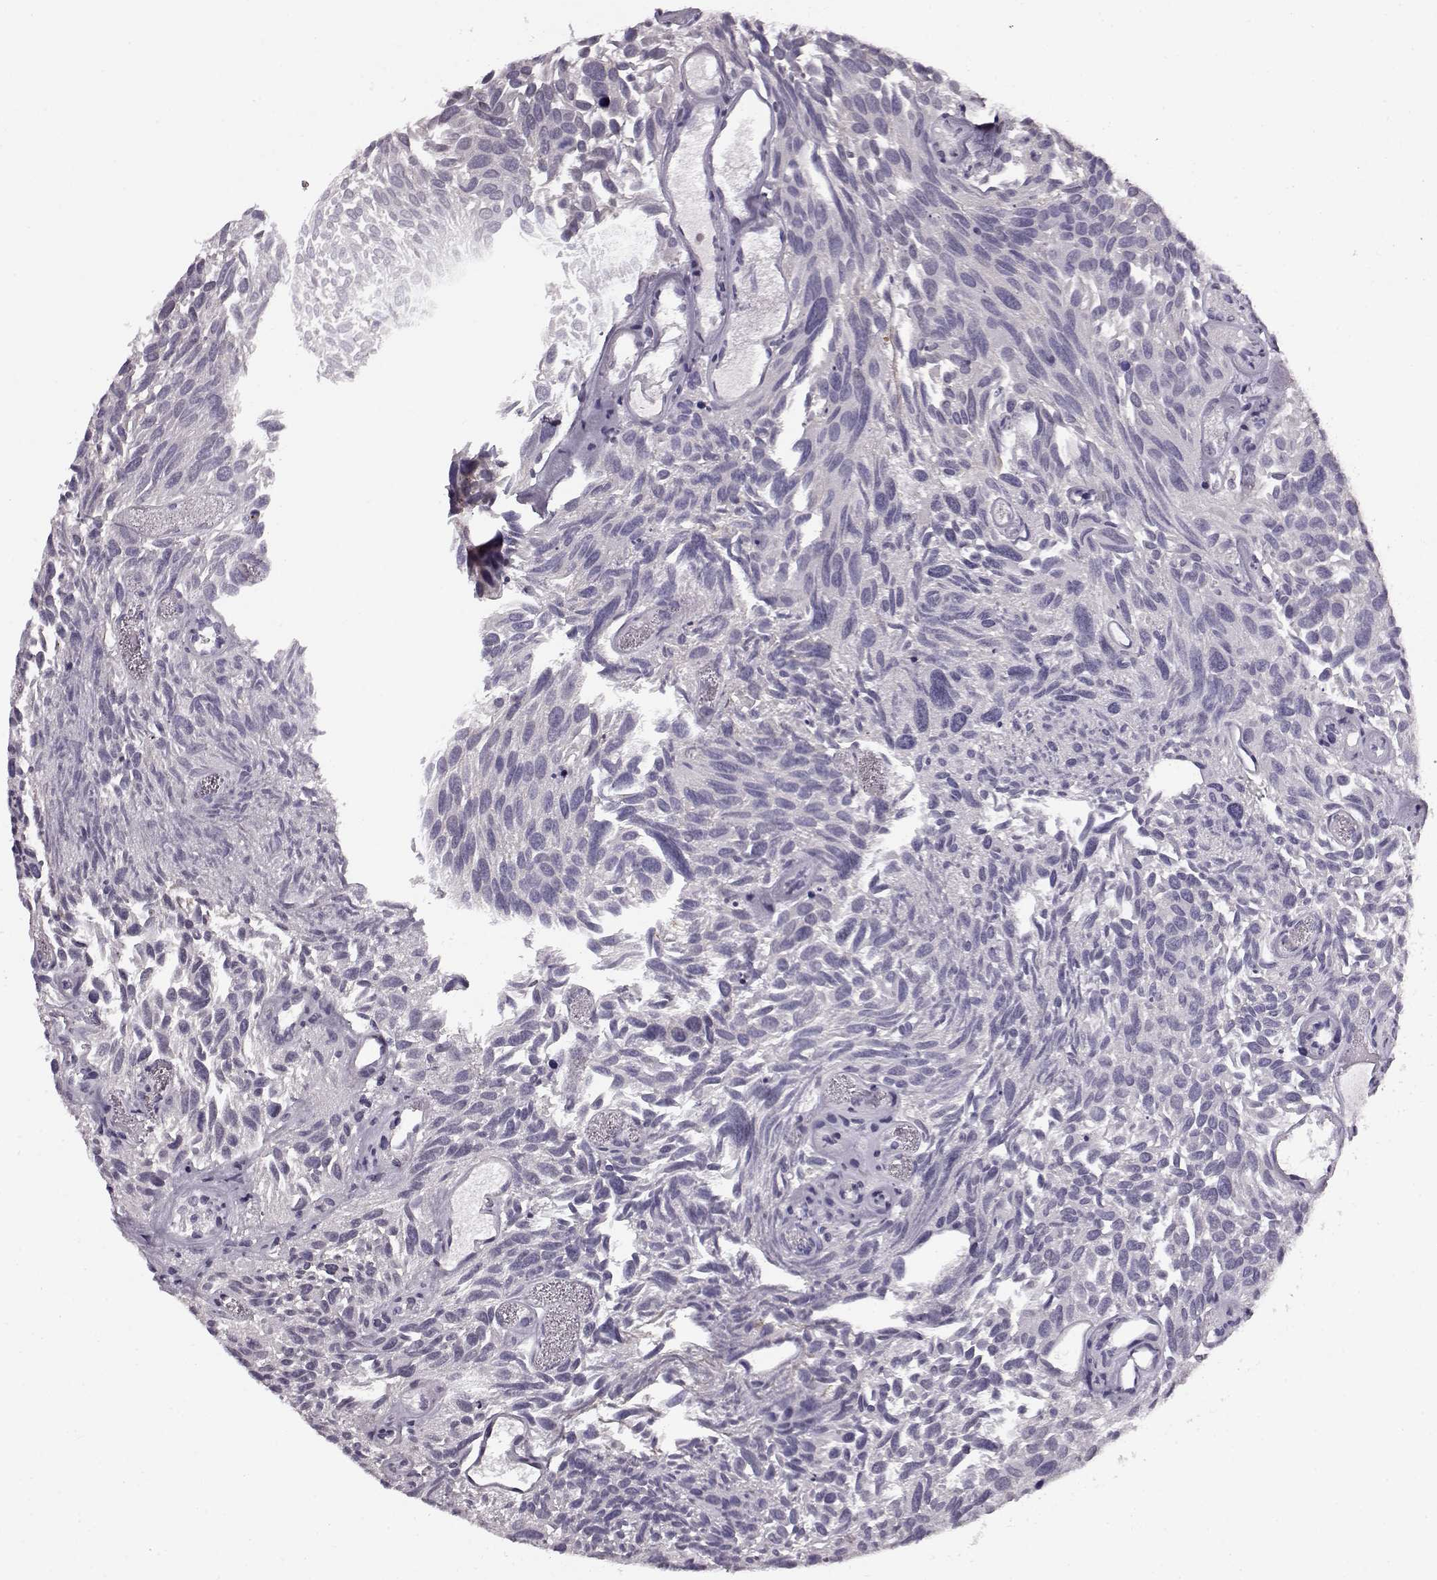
{"staining": {"intensity": "negative", "quantity": "none", "location": "none"}, "tissue": "urothelial cancer", "cell_type": "Tumor cells", "image_type": "cancer", "snomed": [{"axis": "morphology", "description": "Urothelial carcinoma, Low grade"}, {"axis": "topography", "description": "Urinary bladder"}], "caption": "Immunohistochemistry (IHC) photomicrograph of neoplastic tissue: low-grade urothelial carcinoma stained with DAB (3,3'-diaminobenzidine) demonstrates no significant protein positivity in tumor cells. The staining is performed using DAB (3,3'-diaminobenzidine) brown chromogen with nuclei counter-stained in using hematoxylin.", "gene": "RP1L1", "patient": {"sex": "female", "age": 69}}